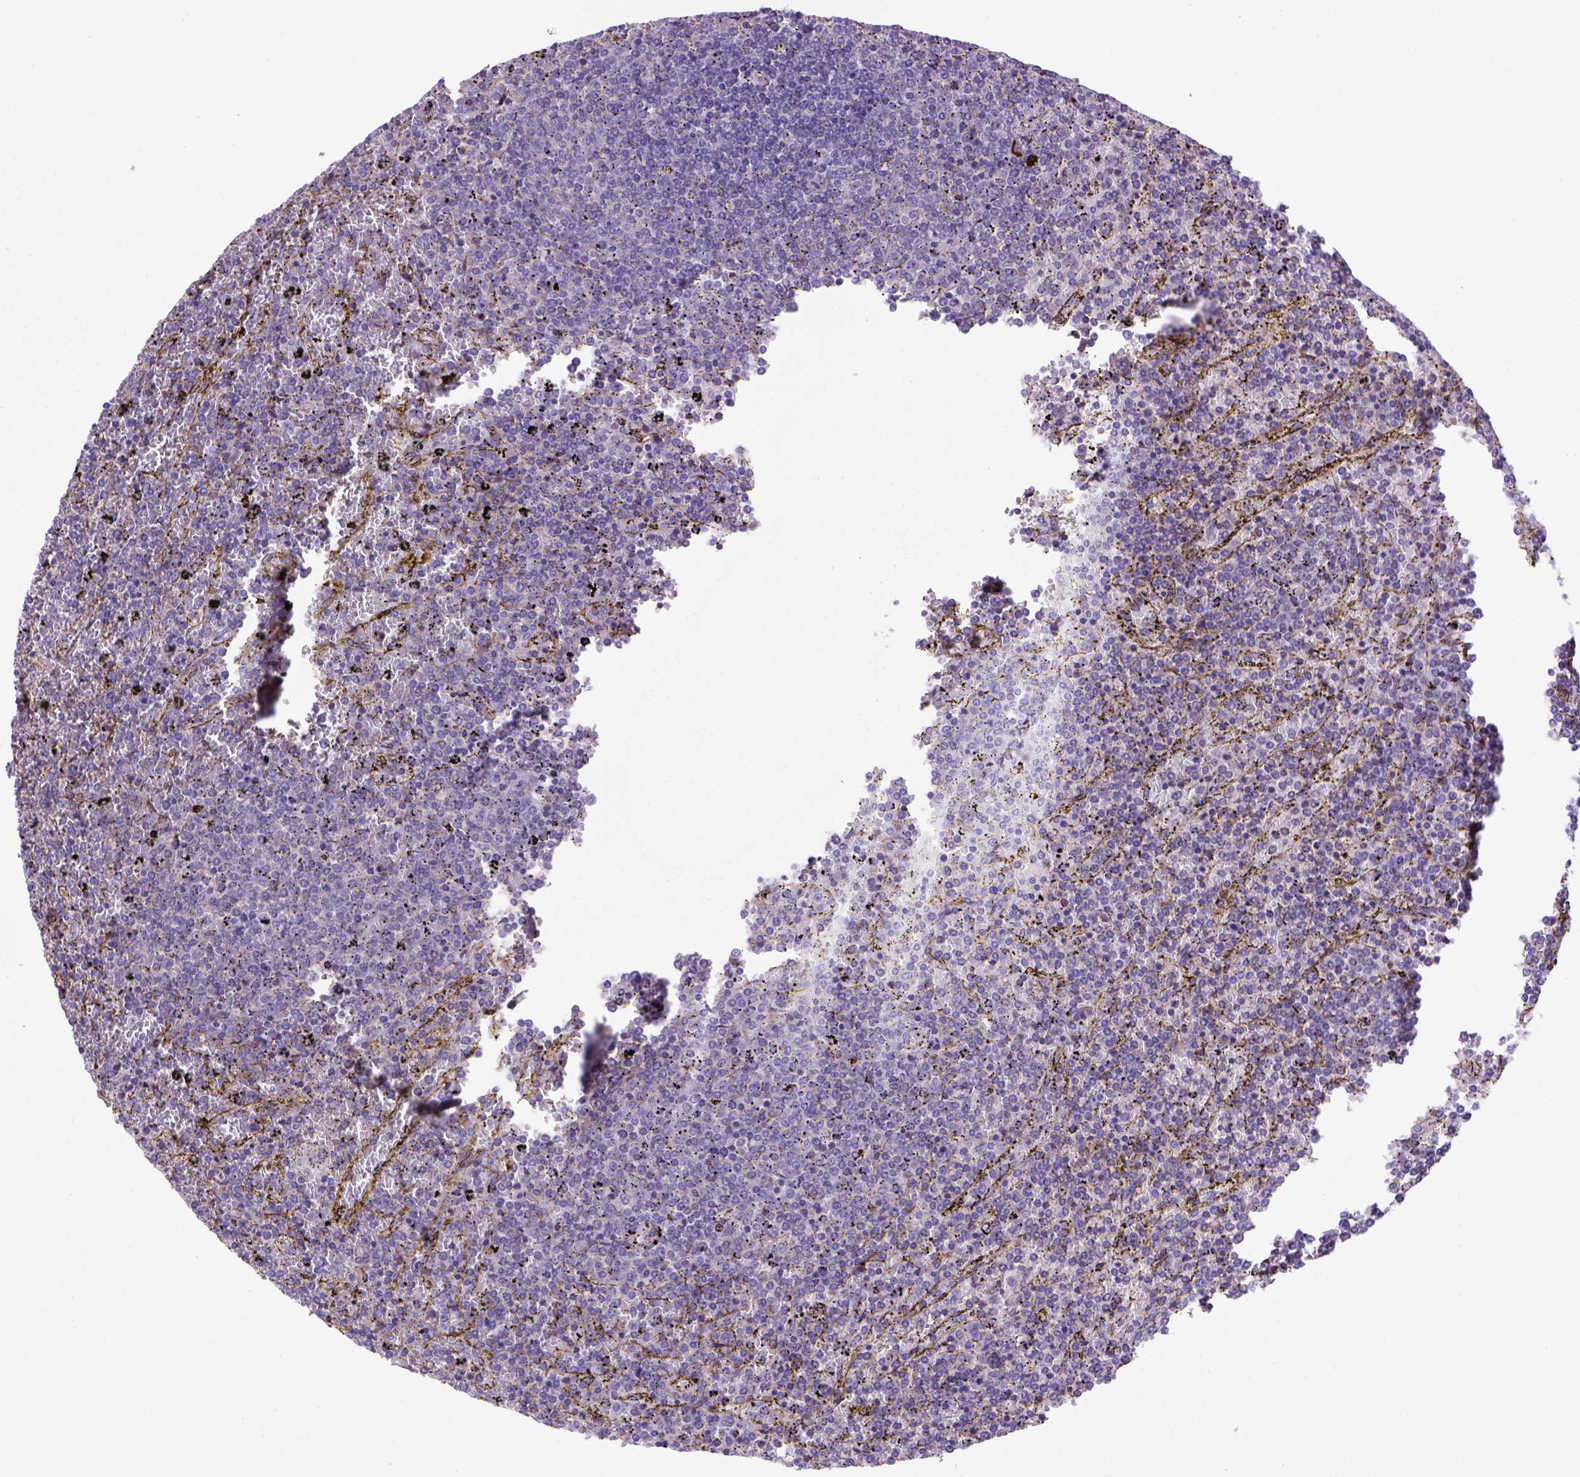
{"staining": {"intensity": "negative", "quantity": "none", "location": "none"}, "tissue": "lymphoma", "cell_type": "Tumor cells", "image_type": "cancer", "snomed": [{"axis": "morphology", "description": "Malignant lymphoma, non-Hodgkin's type, Low grade"}, {"axis": "topography", "description": "Spleen"}], "caption": "Protein analysis of malignant lymphoma, non-Hodgkin's type (low-grade) shows no significant positivity in tumor cells. (DAB (3,3'-diaminobenzidine) IHC with hematoxylin counter stain).", "gene": "PEX12", "patient": {"sex": "female", "age": 77}}